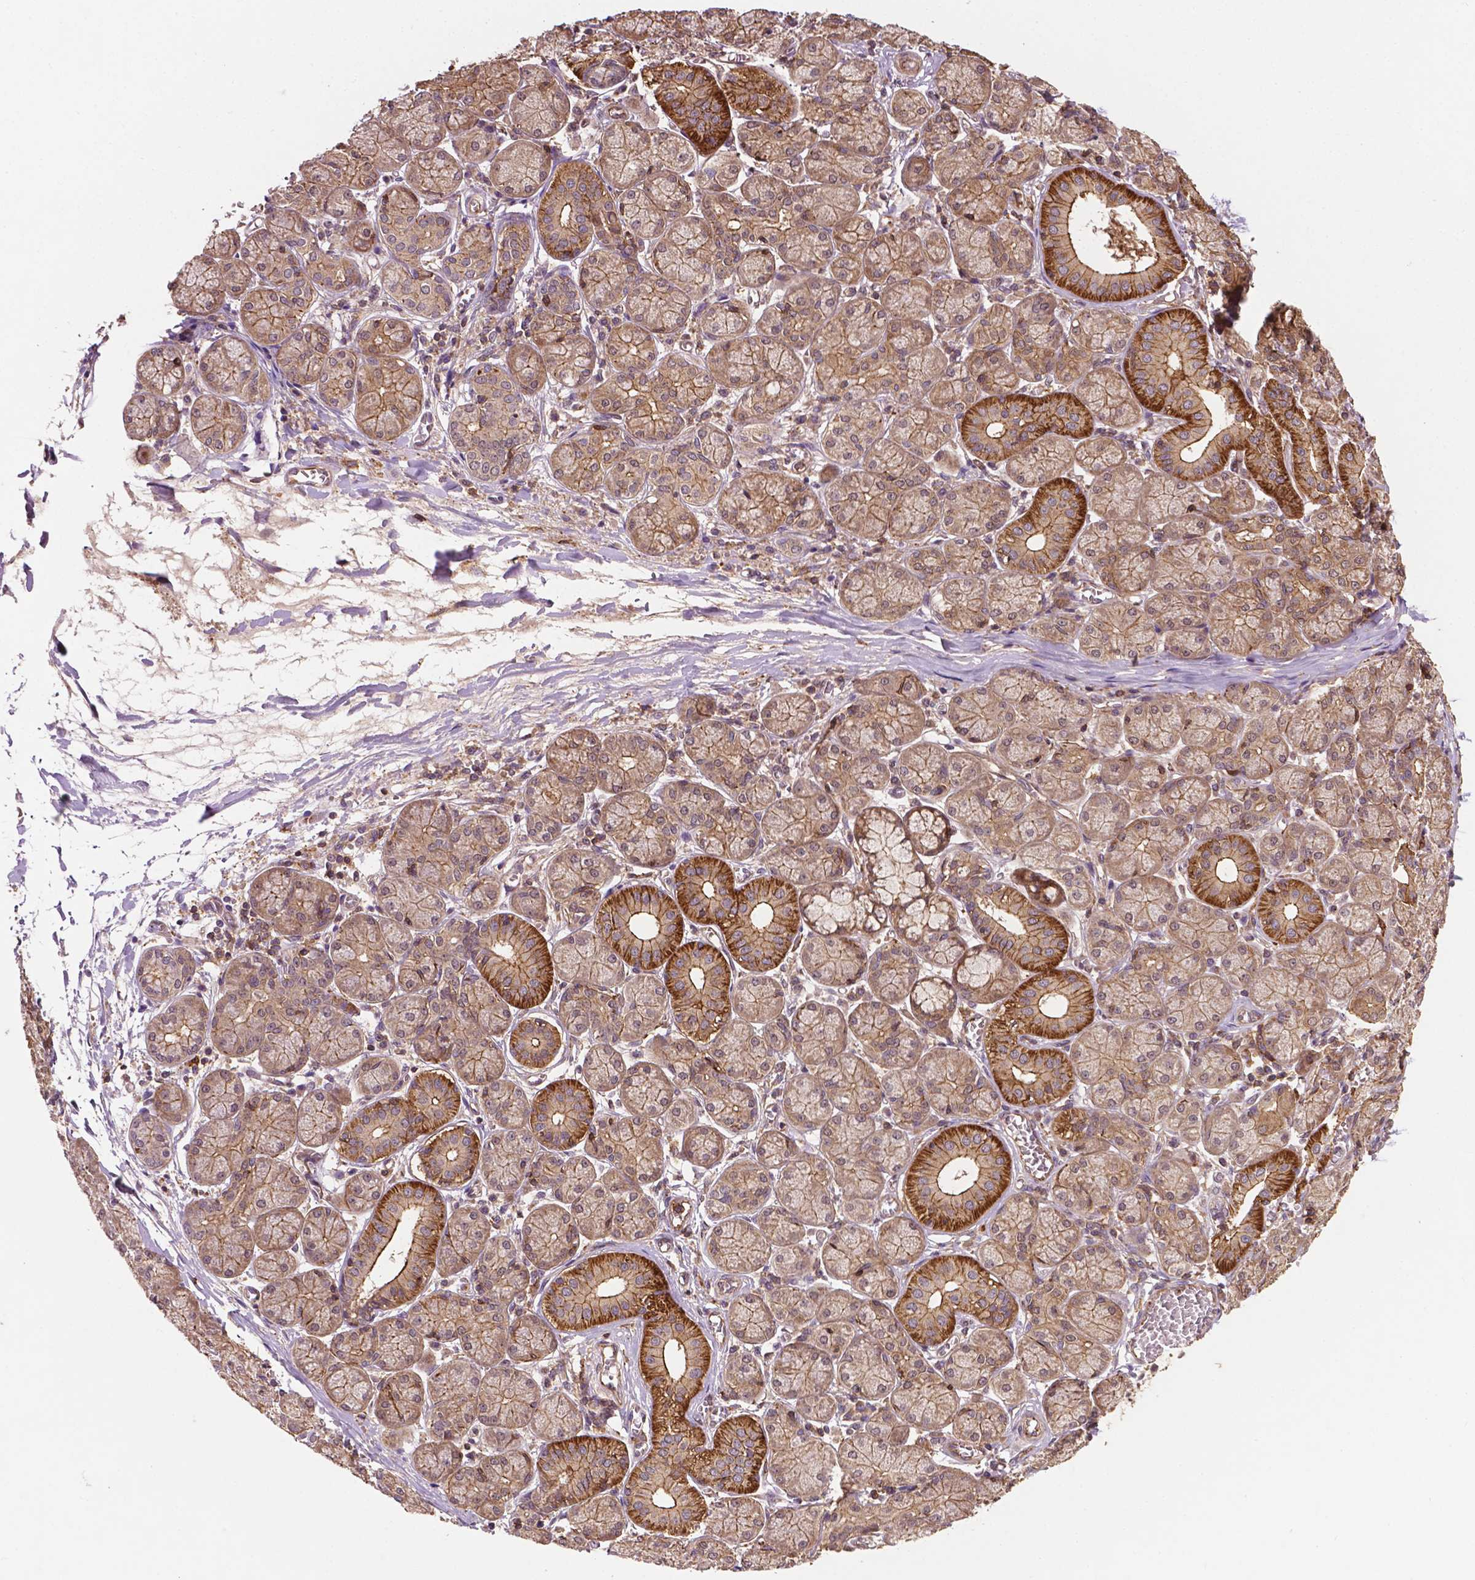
{"staining": {"intensity": "moderate", "quantity": ">75%", "location": "cytoplasmic/membranous"}, "tissue": "salivary gland", "cell_type": "Glandular cells", "image_type": "normal", "snomed": [{"axis": "morphology", "description": "Normal tissue, NOS"}, {"axis": "topography", "description": "Salivary gland"}, {"axis": "topography", "description": "Peripheral nerve tissue"}], "caption": "Immunohistochemistry (DAB (3,3'-diaminobenzidine)) staining of unremarkable human salivary gland shows moderate cytoplasmic/membranous protein positivity in about >75% of glandular cells.", "gene": "ZMYND19", "patient": {"sex": "female", "age": 24}}